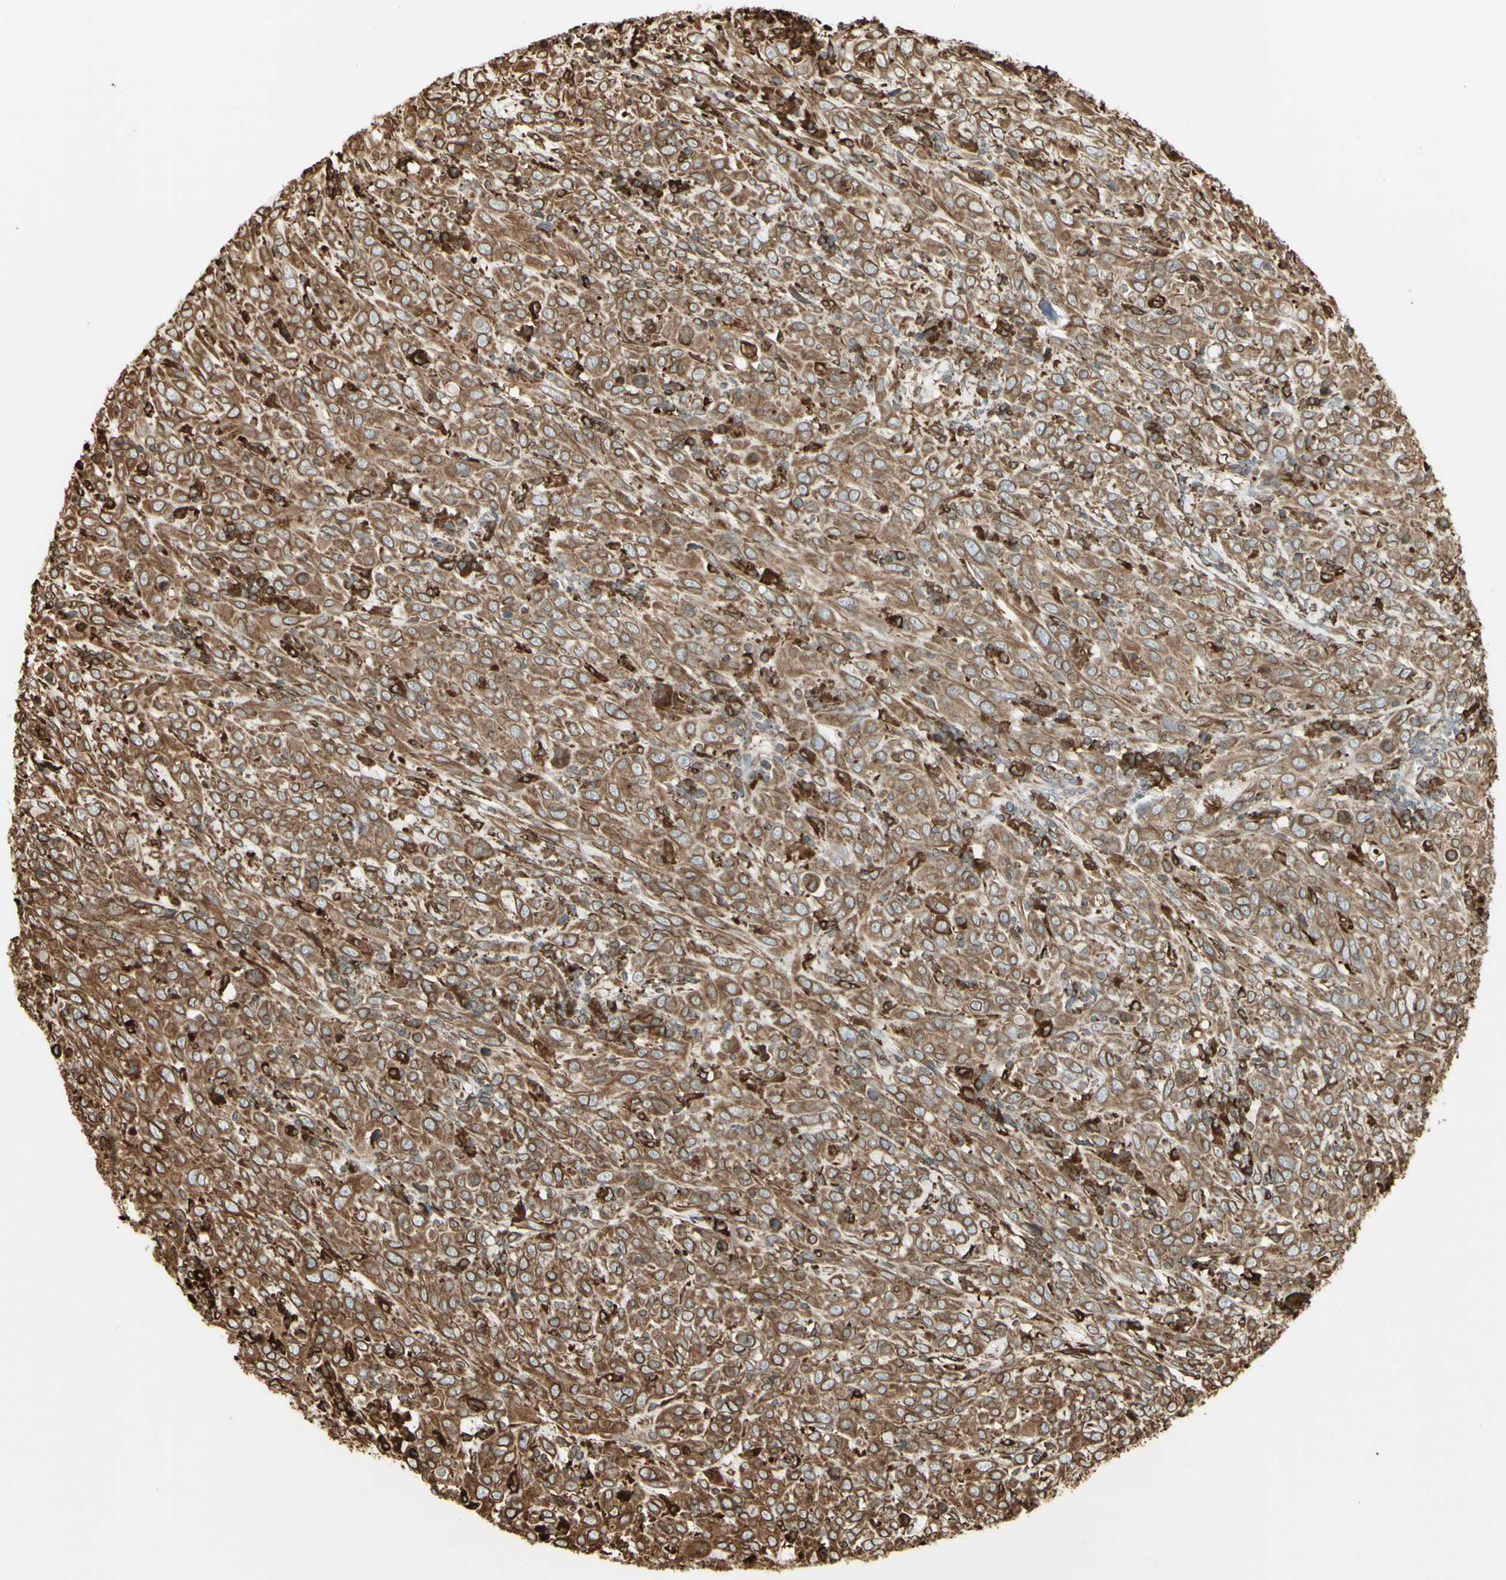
{"staining": {"intensity": "moderate", "quantity": ">75%", "location": "cytoplasmic/membranous"}, "tissue": "cervical cancer", "cell_type": "Tumor cells", "image_type": "cancer", "snomed": [{"axis": "morphology", "description": "Squamous cell carcinoma, NOS"}, {"axis": "topography", "description": "Cervix"}], "caption": "Moderate cytoplasmic/membranous staining for a protein is appreciated in about >75% of tumor cells of cervical cancer (squamous cell carcinoma) using immunohistochemistry (IHC).", "gene": "CANX", "patient": {"sex": "female", "age": 46}}